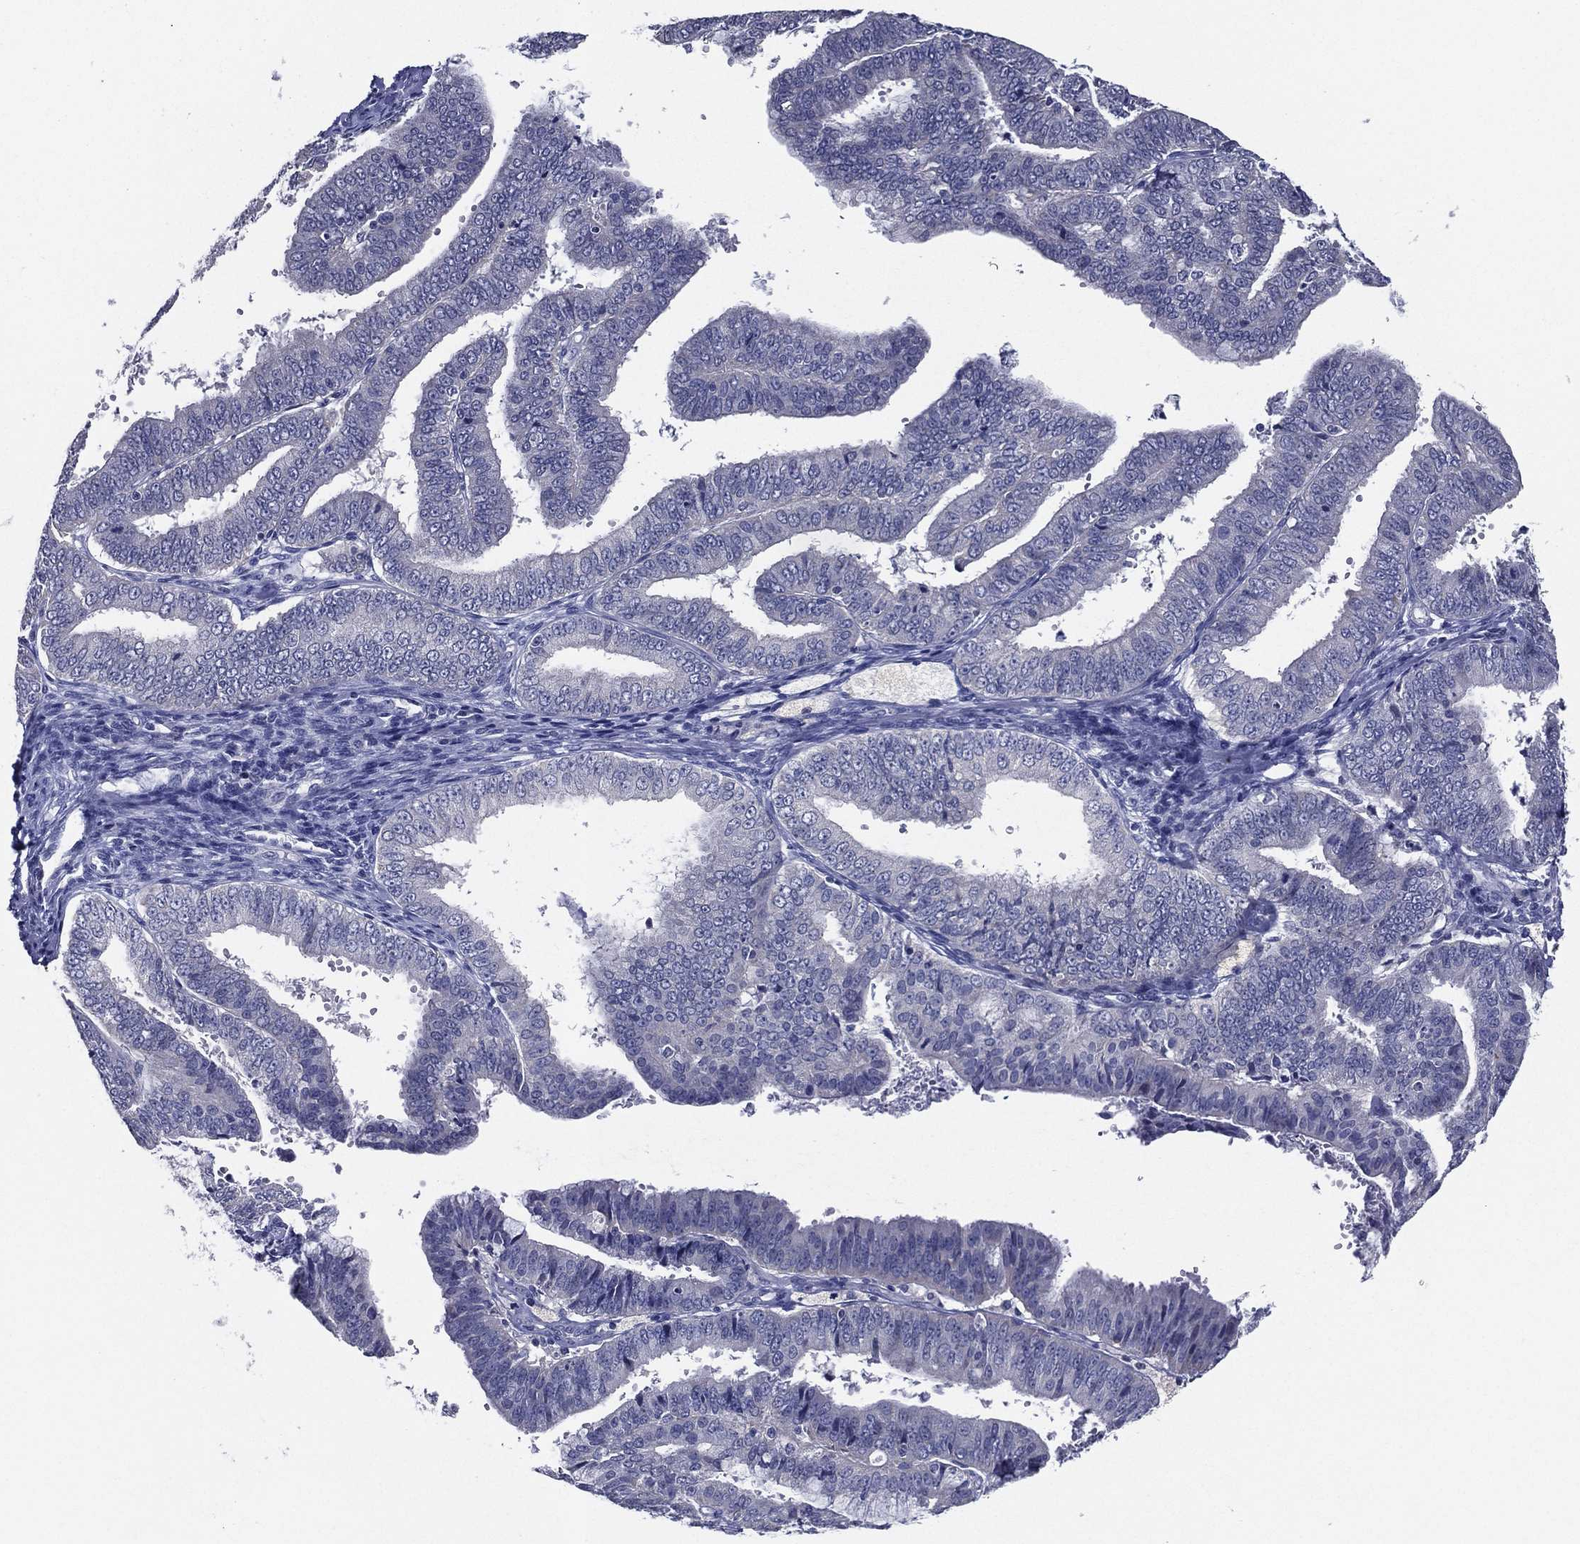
{"staining": {"intensity": "negative", "quantity": "none", "location": "none"}, "tissue": "endometrial cancer", "cell_type": "Tumor cells", "image_type": "cancer", "snomed": [{"axis": "morphology", "description": "Adenocarcinoma, NOS"}, {"axis": "topography", "description": "Endometrium"}], "caption": "An IHC image of endometrial cancer is shown. There is no staining in tumor cells of endometrial cancer. (DAB (3,3'-diaminobenzidine) immunohistochemistry (IHC) with hematoxylin counter stain).", "gene": "SLC13A4", "patient": {"sex": "female", "age": 63}}